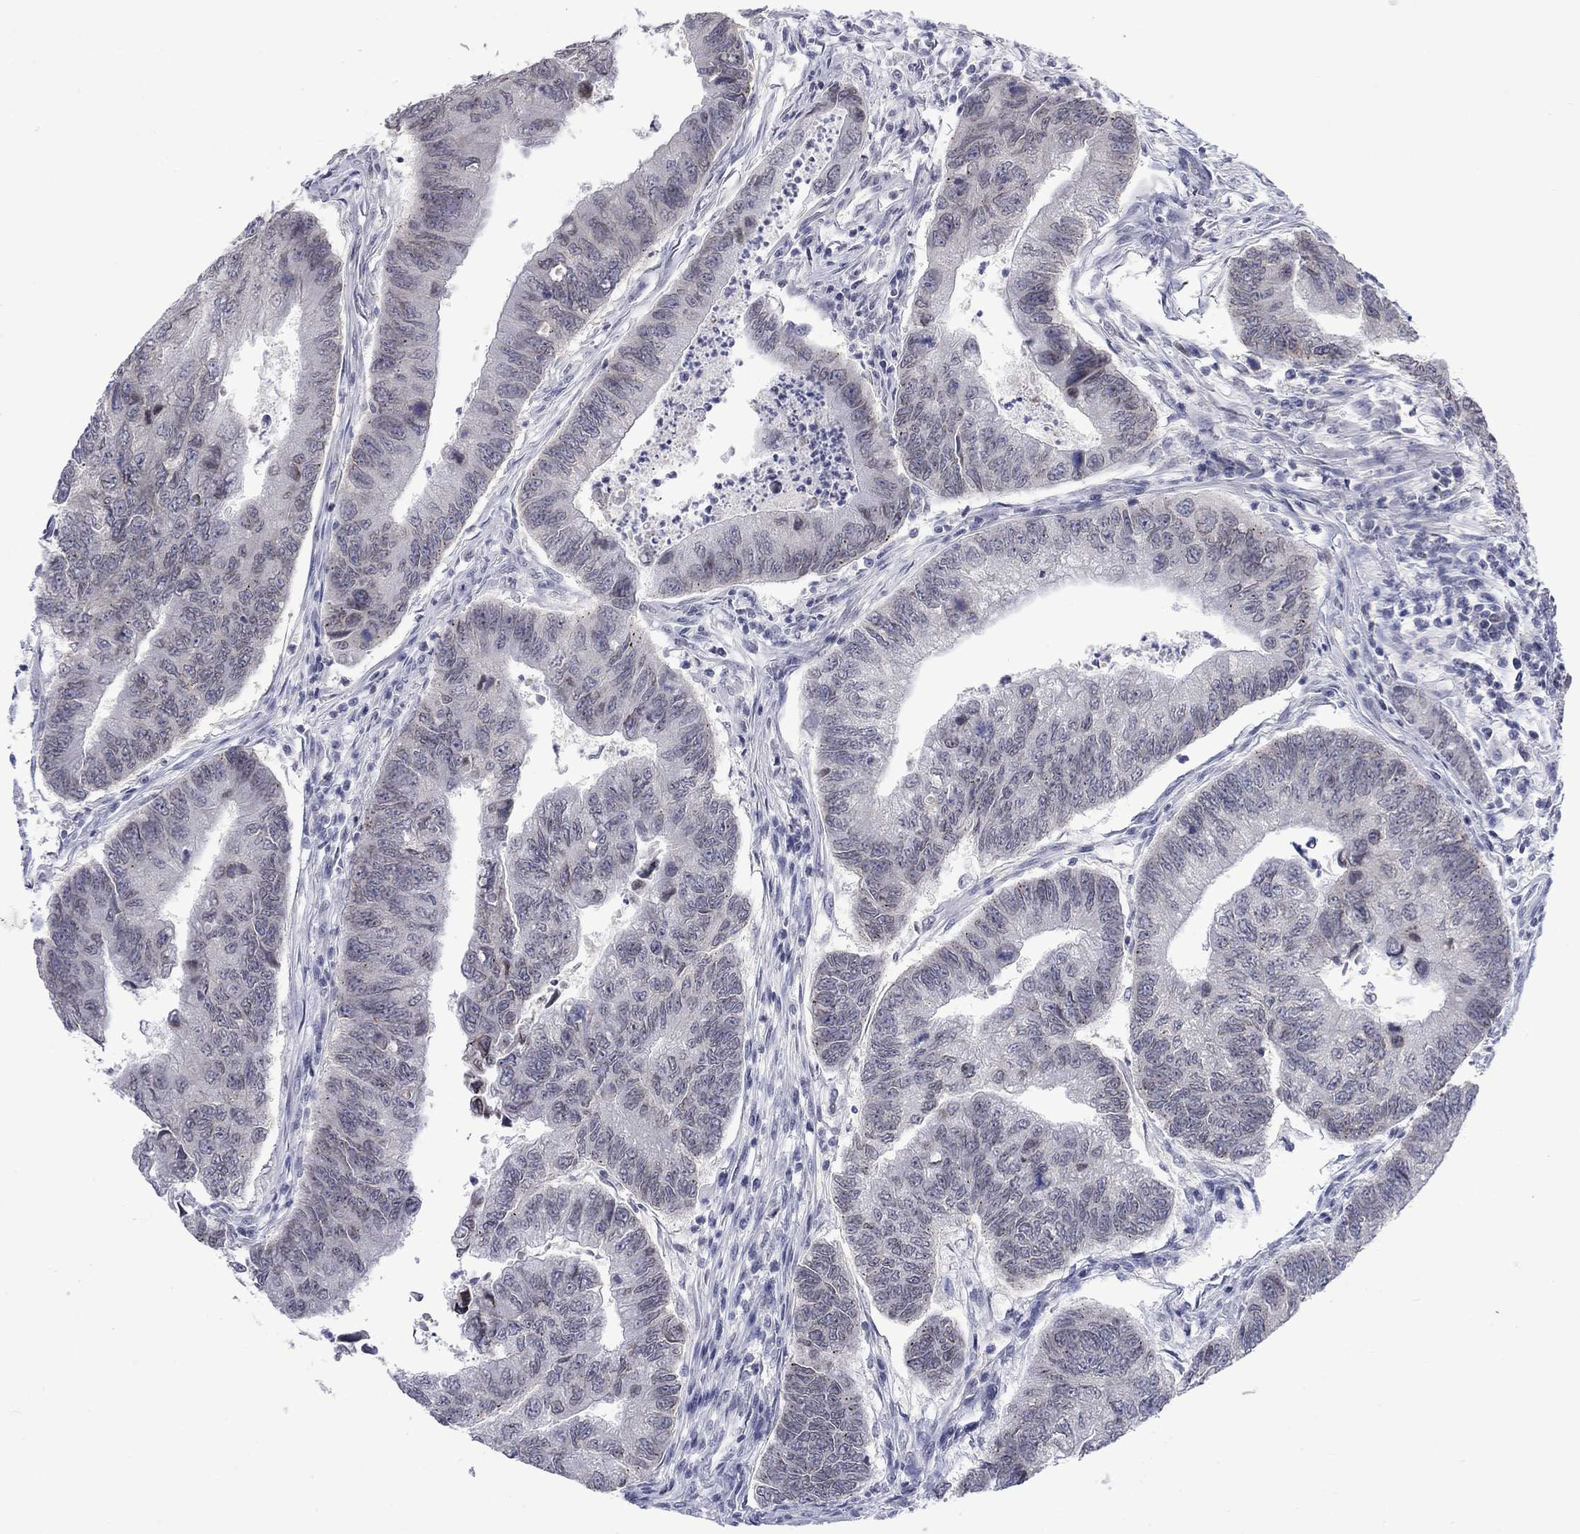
{"staining": {"intensity": "negative", "quantity": "none", "location": "none"}, "tissue": "colorectal cancer", "cell_type": "Tumor cells", "image_type": "cancer", "snomed": [{"axis": "morphology", "description": "Adenocarcinoma, NOS"}, {"axis": "topography", "description": "Colon"}], "caption": "Human colorectal adenocarcinoma stained for a protein using IHC demonstrates no expression in tumor cells.", "gene": "NSMF", "patient": {"sex": "female", "age": 65}}